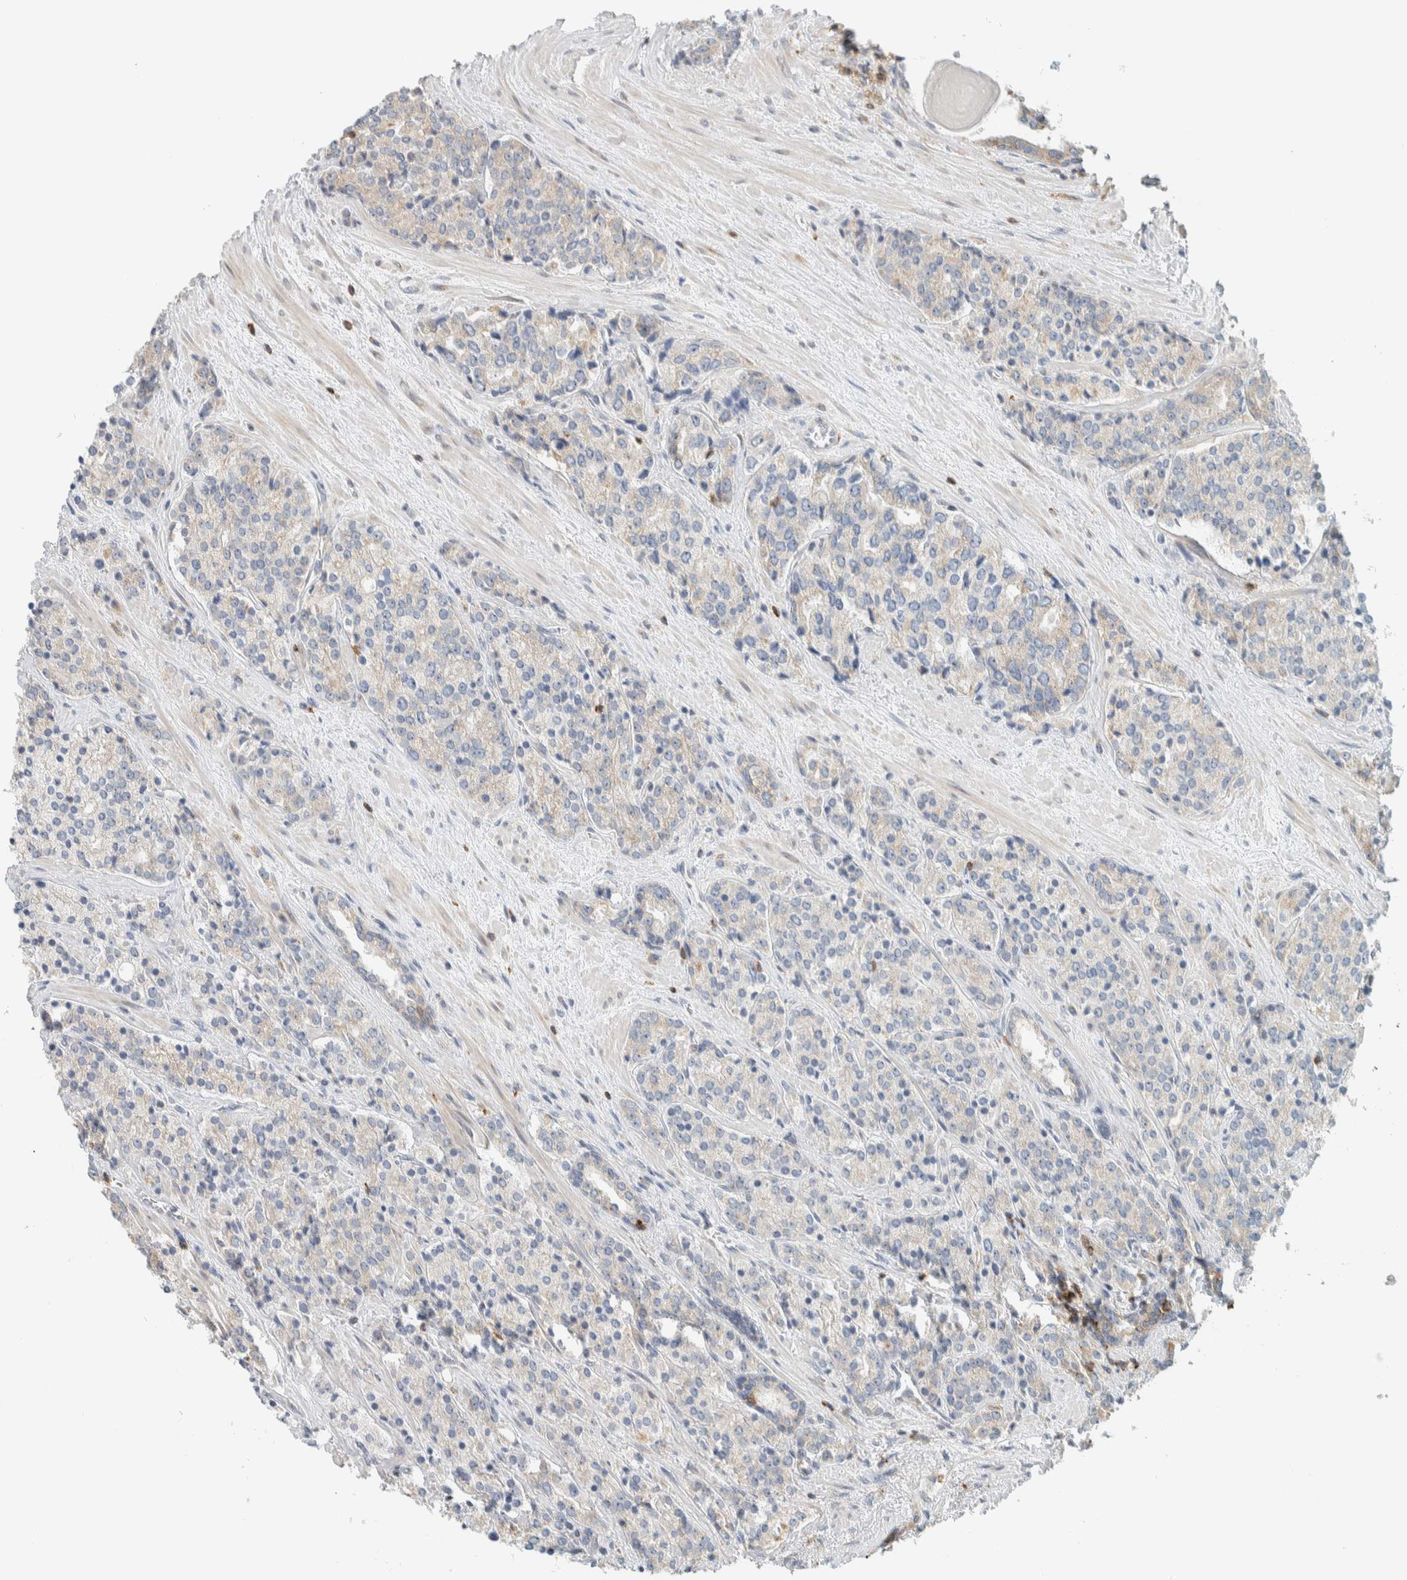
{"staining": {"intensity": "weak", "quantity": "<25%", "location": "cytoplasmic/membranous"}, "tissue": "prostate cancer", "cell_type": "Tumor cells", "image_type": "cancer", "snomed": [{"axis": "morphology", "description": "Adenocarcinoma, High grade"}, {"axis": "topography", "description": "Prostate"}], "caption": "Tumor cells are negative for protein expression in human adenocarcinoma (high-grade) (prostate).", "gene": "CCDC57", "patient": {"sex": "male", "age": 71}}